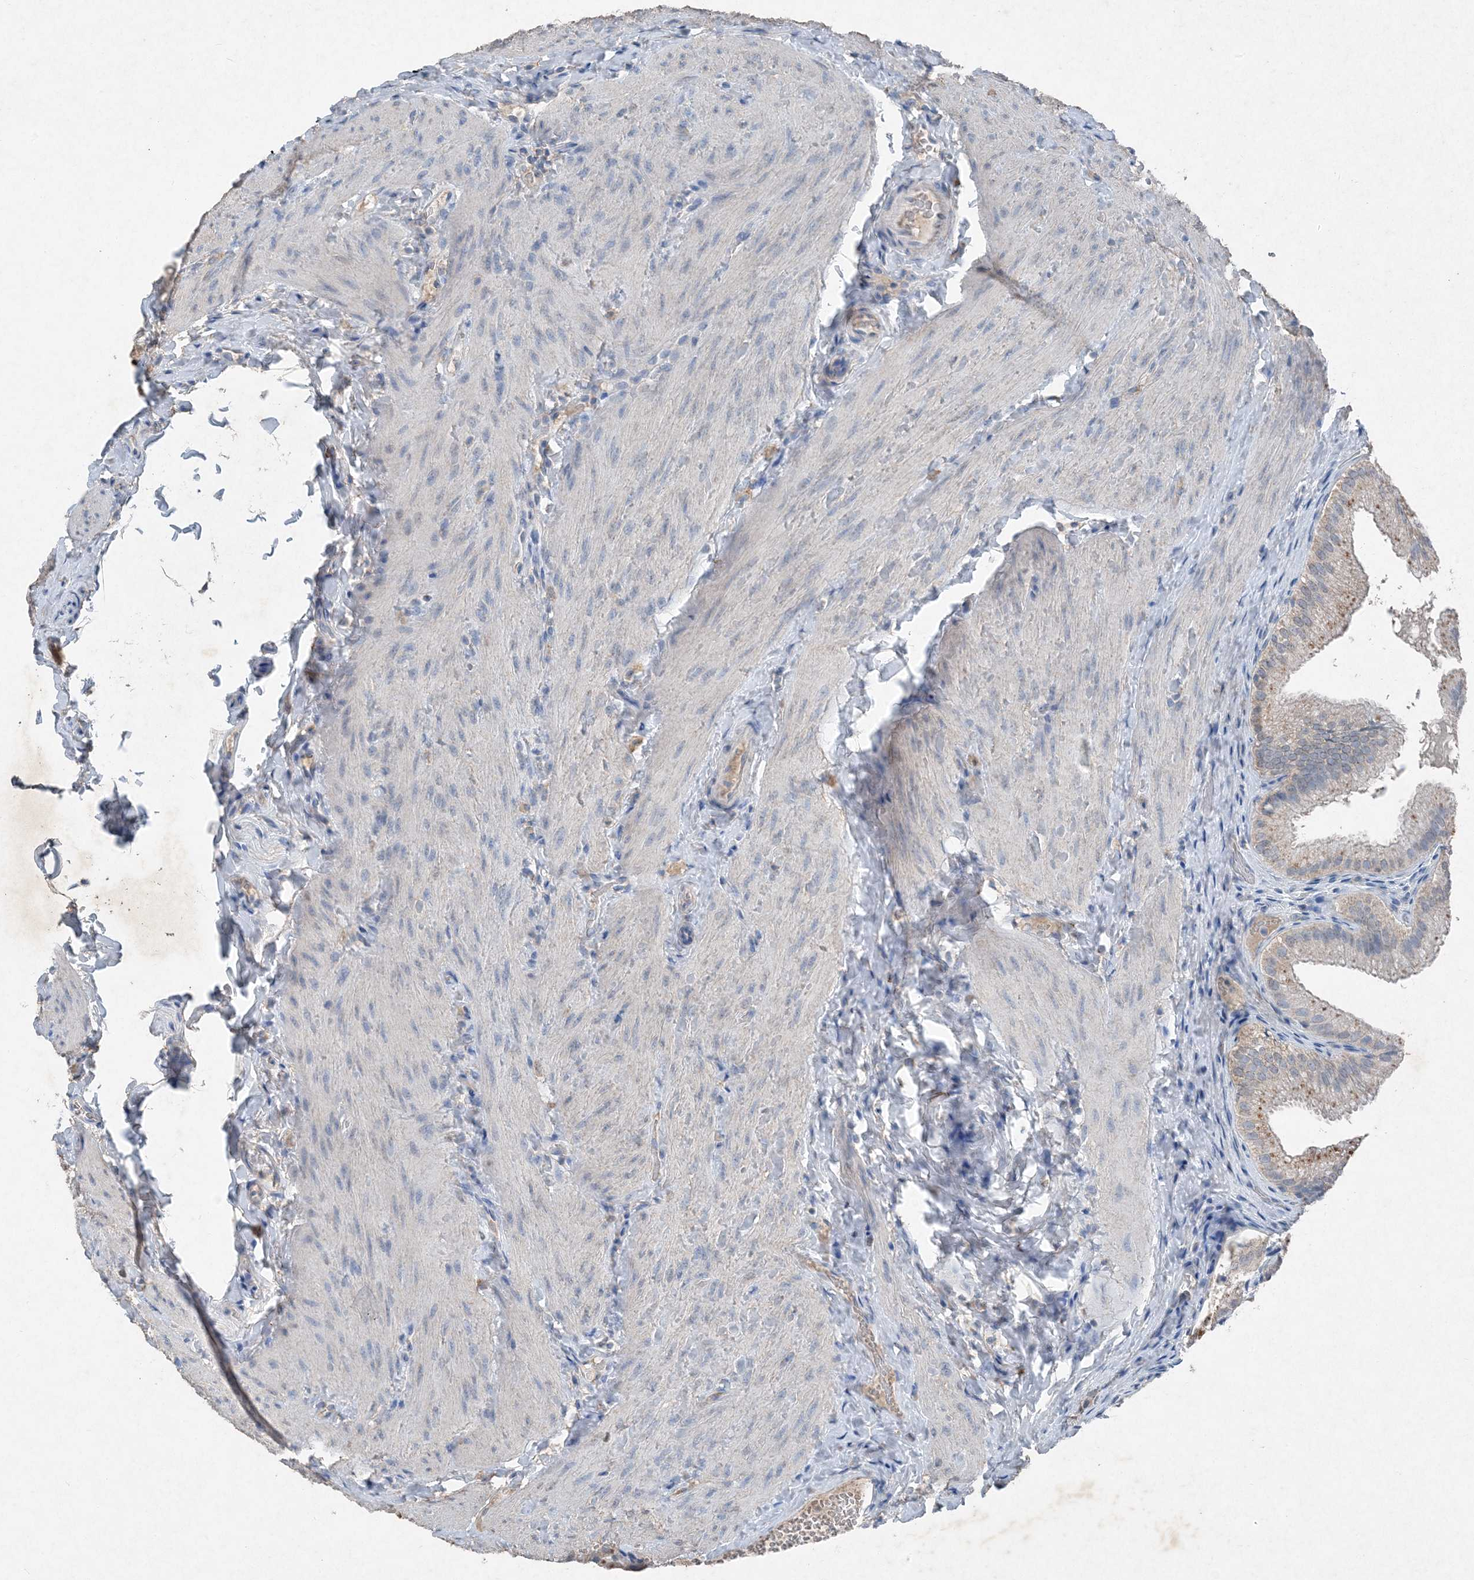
{"staining": {"intensity": "moderate", "quantity": "<25%", "location": "cytoplasmic/membranous"}, "tissue": "gallbladder", "cell_type": "Glandular cells", "image_type": "normal", "snomed": [{"axis": "morphology", "description": "Normal tissue, NOS"}, {"axis": "topography", "description": "Gallbladder"}], "caption": "Moderate cytoplasmic/membranous expression for a protein is seen in about <25% of glandular cells of normal gallbladder using IHC.", "gene": "FCN3", "patient": {"sex": "female", "age": 30}}